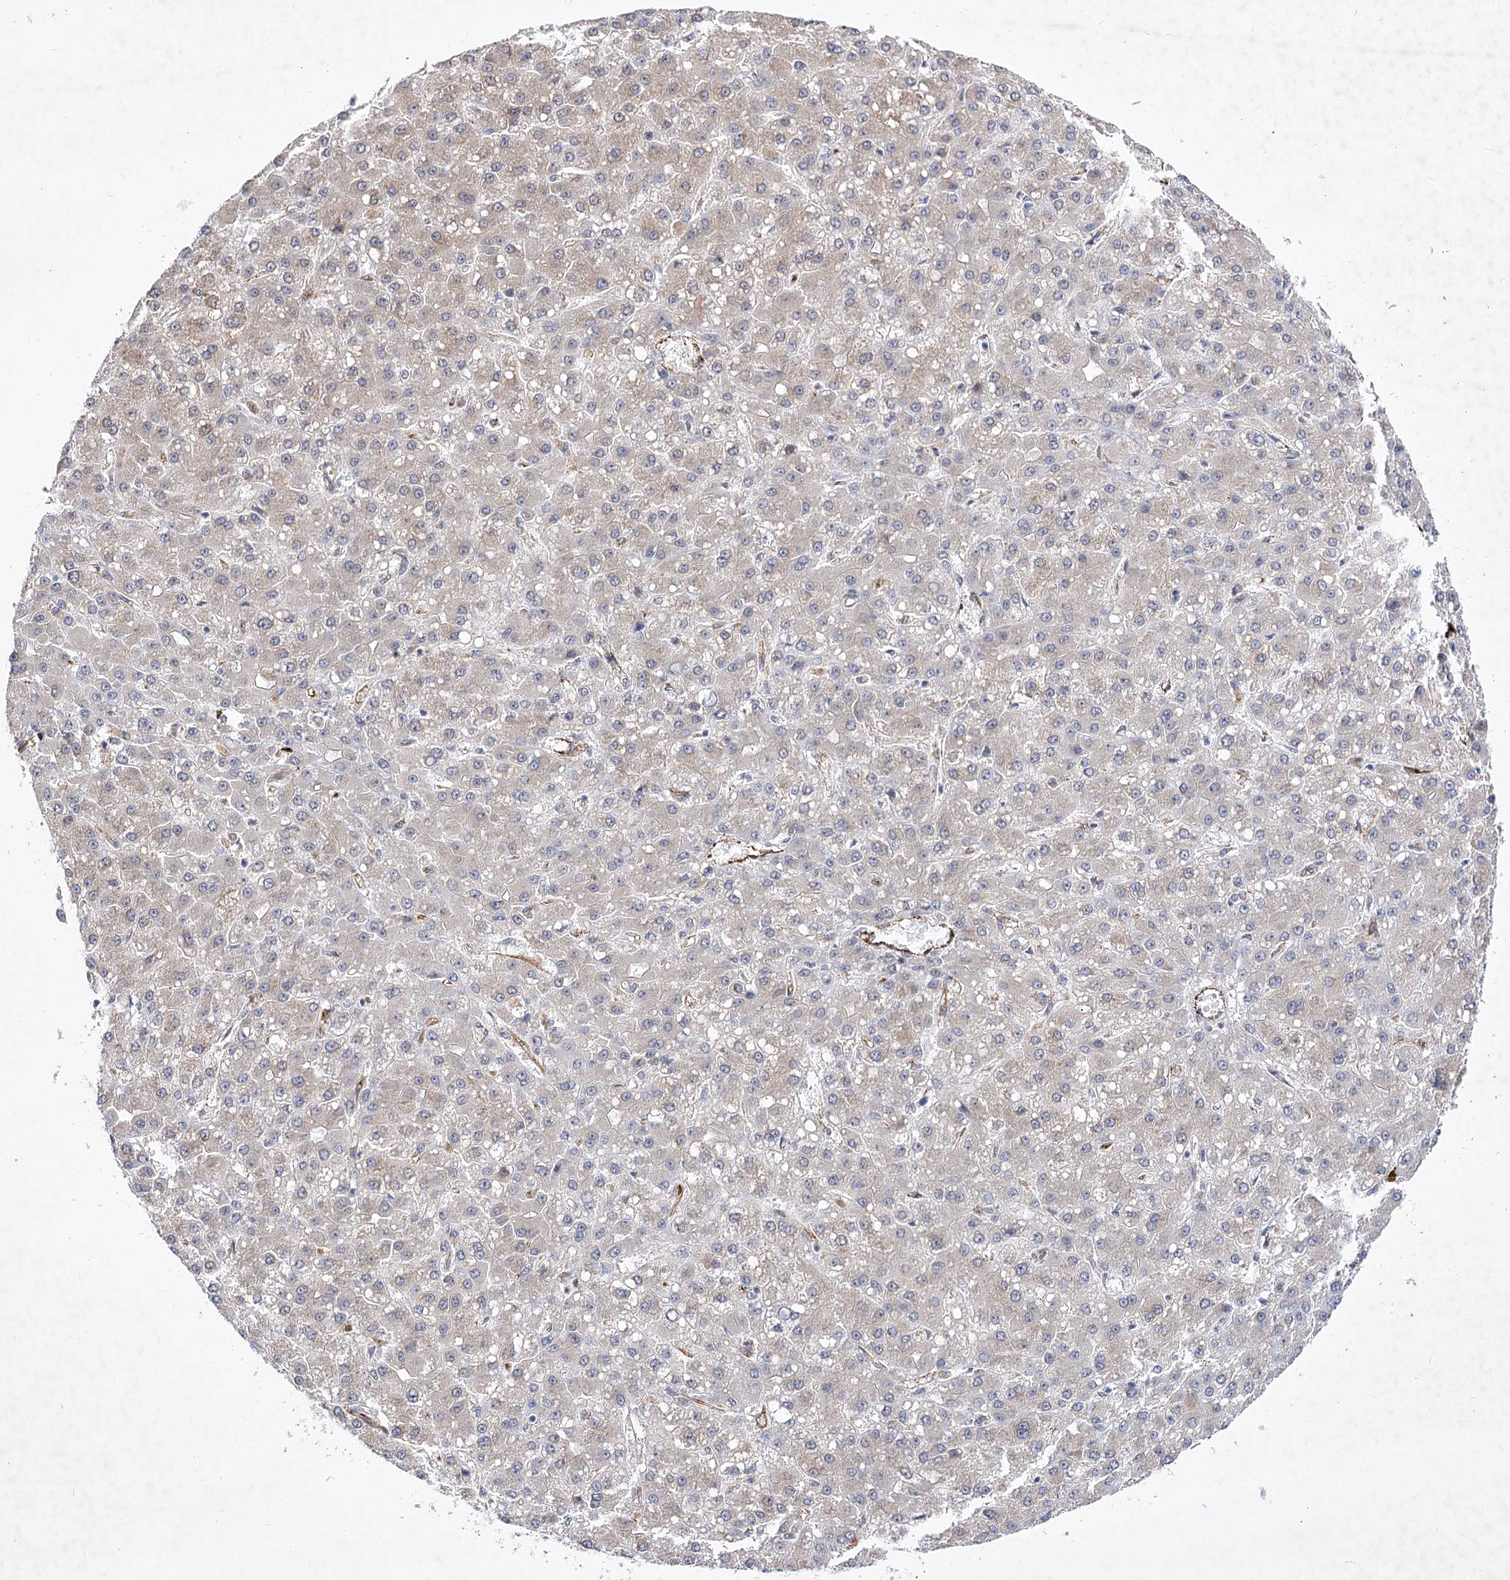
{"staining": {"intensity": "weak", "quantity": "<25%", "location": "cytoplasmic/membranous"}, "tissue": "liver cancer", "cell_type": "Tumor cells", "image_type": "cancer", "snomed": [{"axis": "morphology", "description": "Carcinoma, Hepatocellular, NOS"}, {"axis": "topography", "description": "Liver"}], "caption": "This photomicrograph is of liver cancer (hepatocellular carcinoma) stained with IHC to label a protein in brown with the nuclei are counter-stained blue. There is no staining in tumor cells.", "gene": "ARHGAP31", "patient": {"sex": "male", "age": 67}}